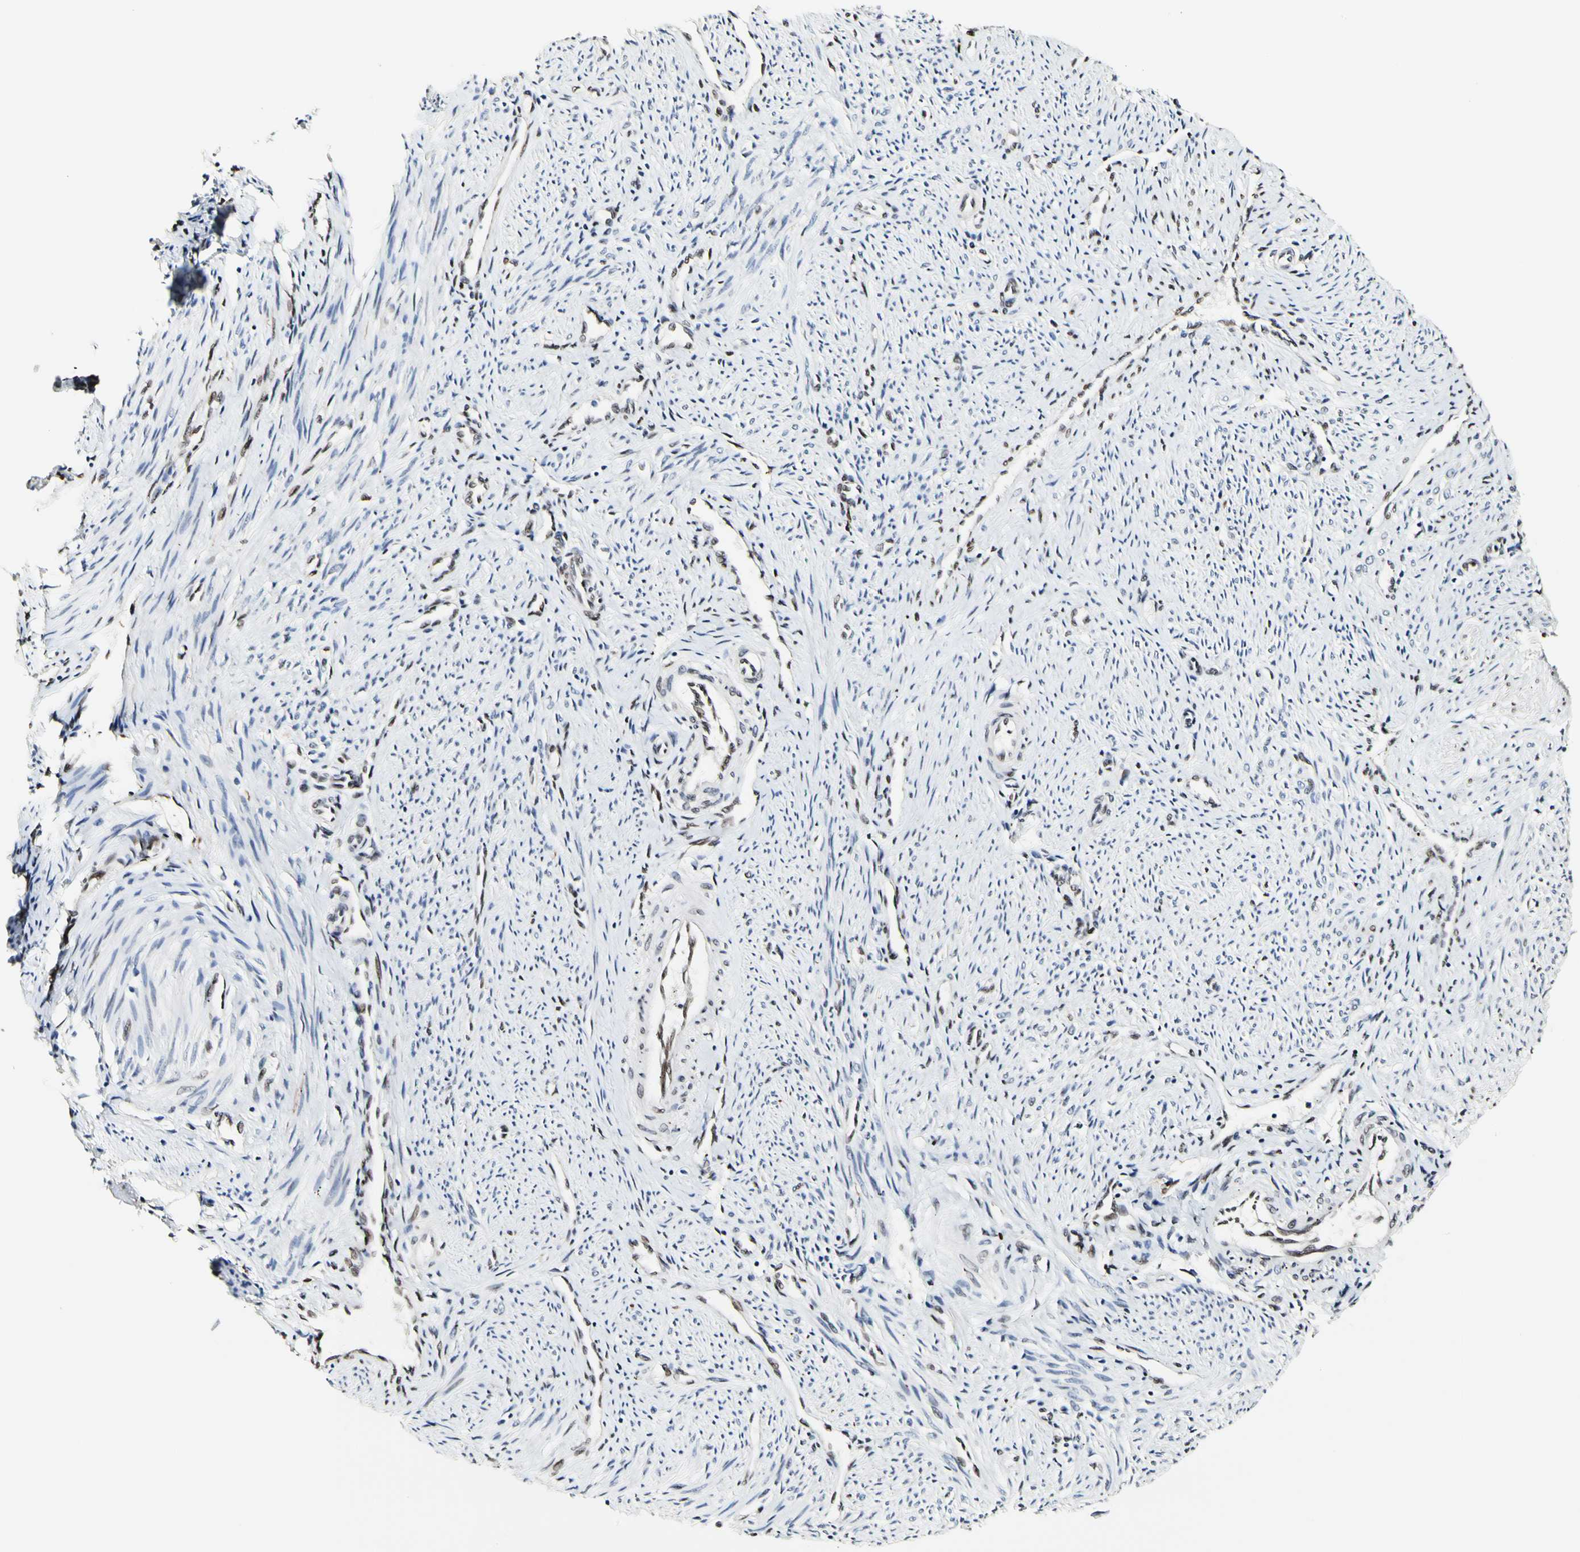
{"staining": {"intensity": "weak", "quantity": "<25%", "location": "nuclear"}, "tissue": "endometrium", "cell_type": "Cells in endometrial stroma", "image_type": "normal", "snomed": [{"axis": "morphology", "description": "Normal tissue, NOS"}, {"axis": "topography", "description": "Endometrium"}], "caption": "Immunohistochemistry histopathology image of unremarkable endometrium: human endometrium stained with DAB demonstrates no significant protein staining in cells in endometrial stroma. (Stains: DAB (3,3'-diaminobenzidine) immunohistochemistry (IHC) with hematoxylin counter stain, Microscopy: brightfield microscopy at high magnification).", "gene": "NFIA", "patient": {"sex": "female", "age": 42}}